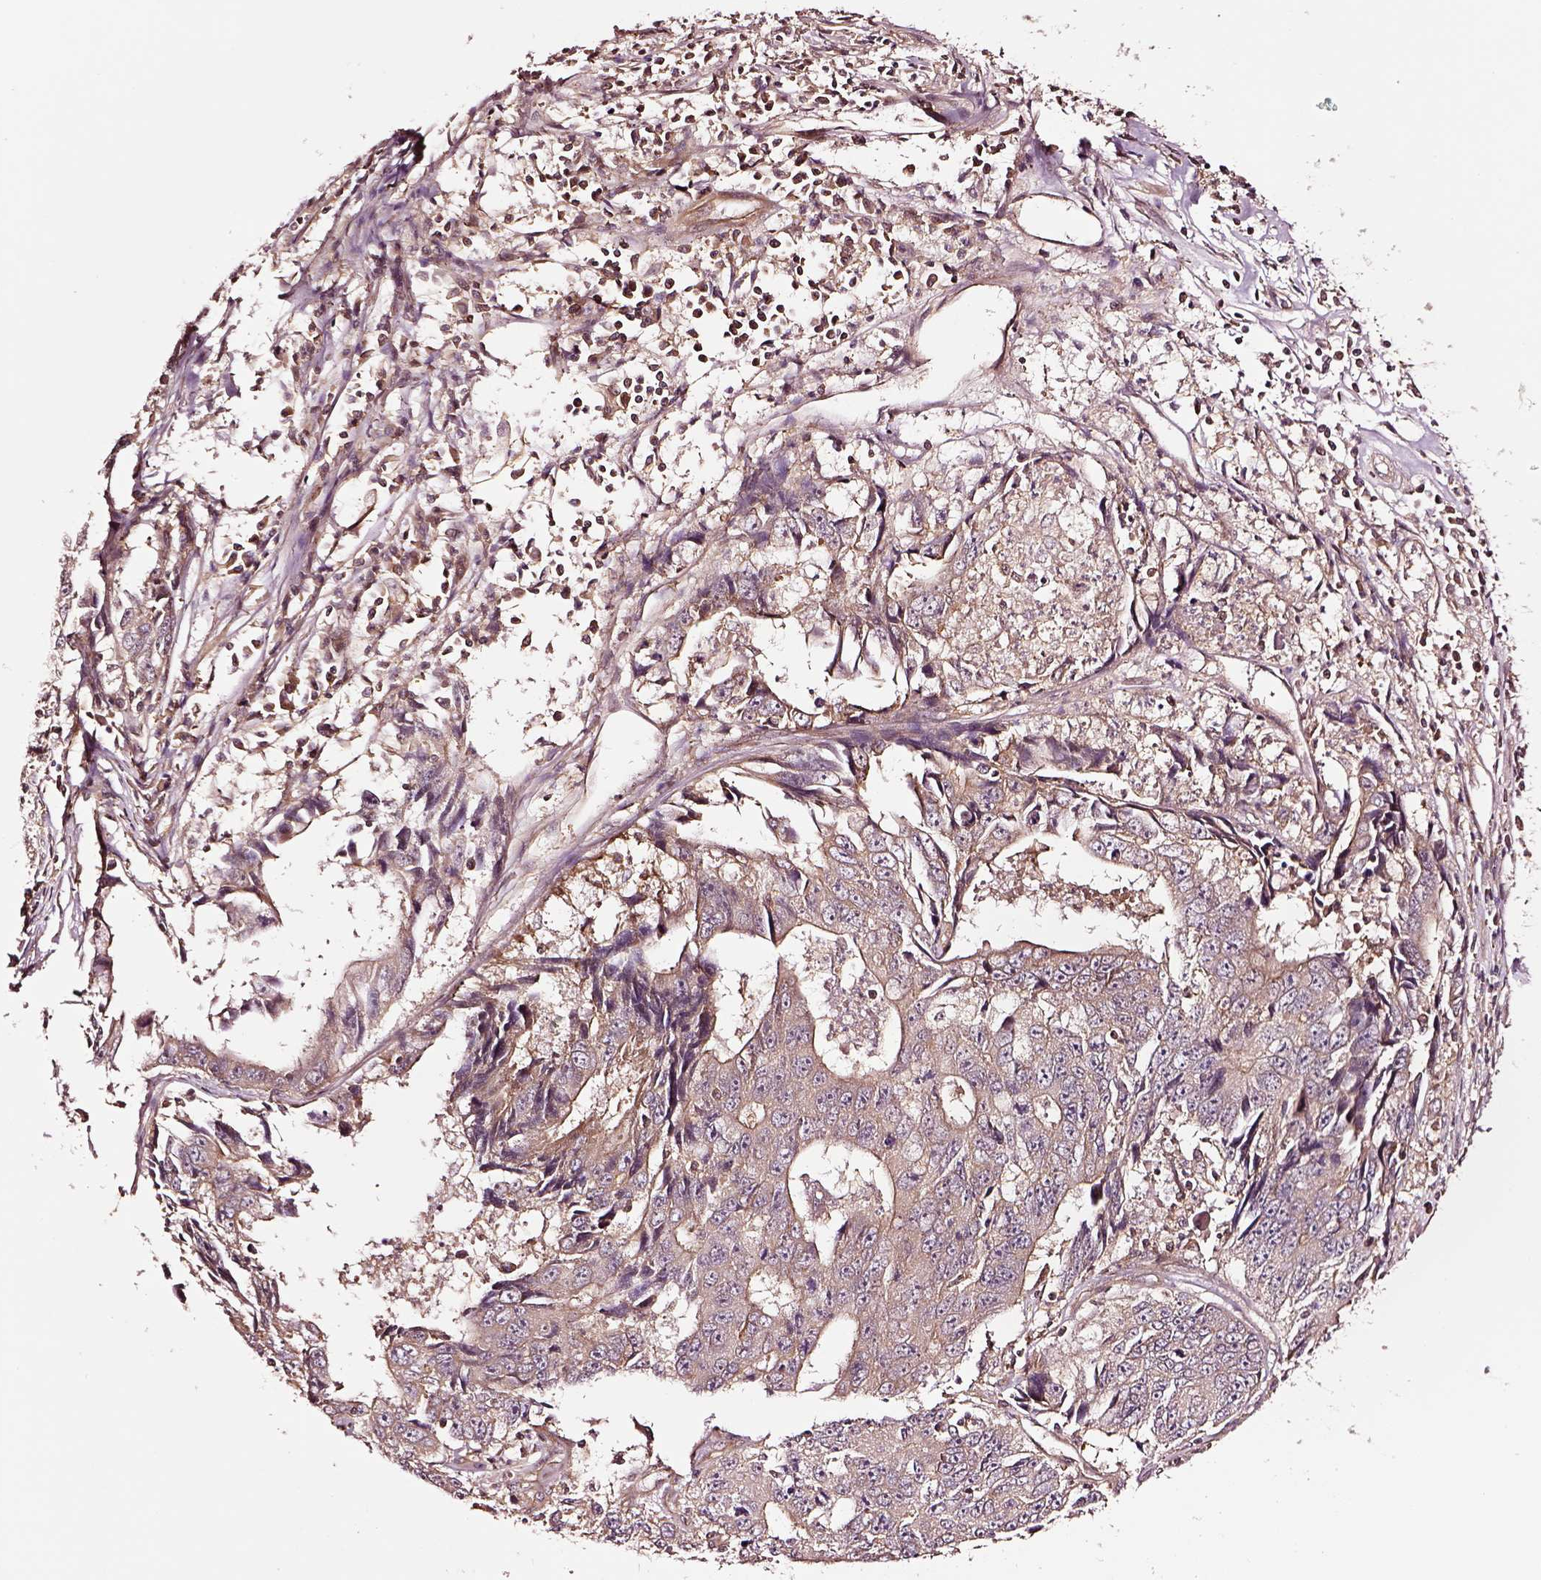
{"staining": {"intensity": "moderate", "quantity": "<25%", "location": "cytoplasmic/membranous"}, "tissue": "liver cancer", "cell_type": "Tumor cells", "image_type": "cancer", "snomed": [{"axis": "morphology", "description": "Cholangiocarcinoma"}, {"axis": "topography", "description": "Liver"}], "caption": "Immunohistochemistry (DAB) staining of human cholangiocarcinoma (liver) displays moderate cytoplasmic/membranous protein staining in about <25% of tumor cells.", "gene": "RASSF5", "patient": {"sex": "male", "age": 65}}